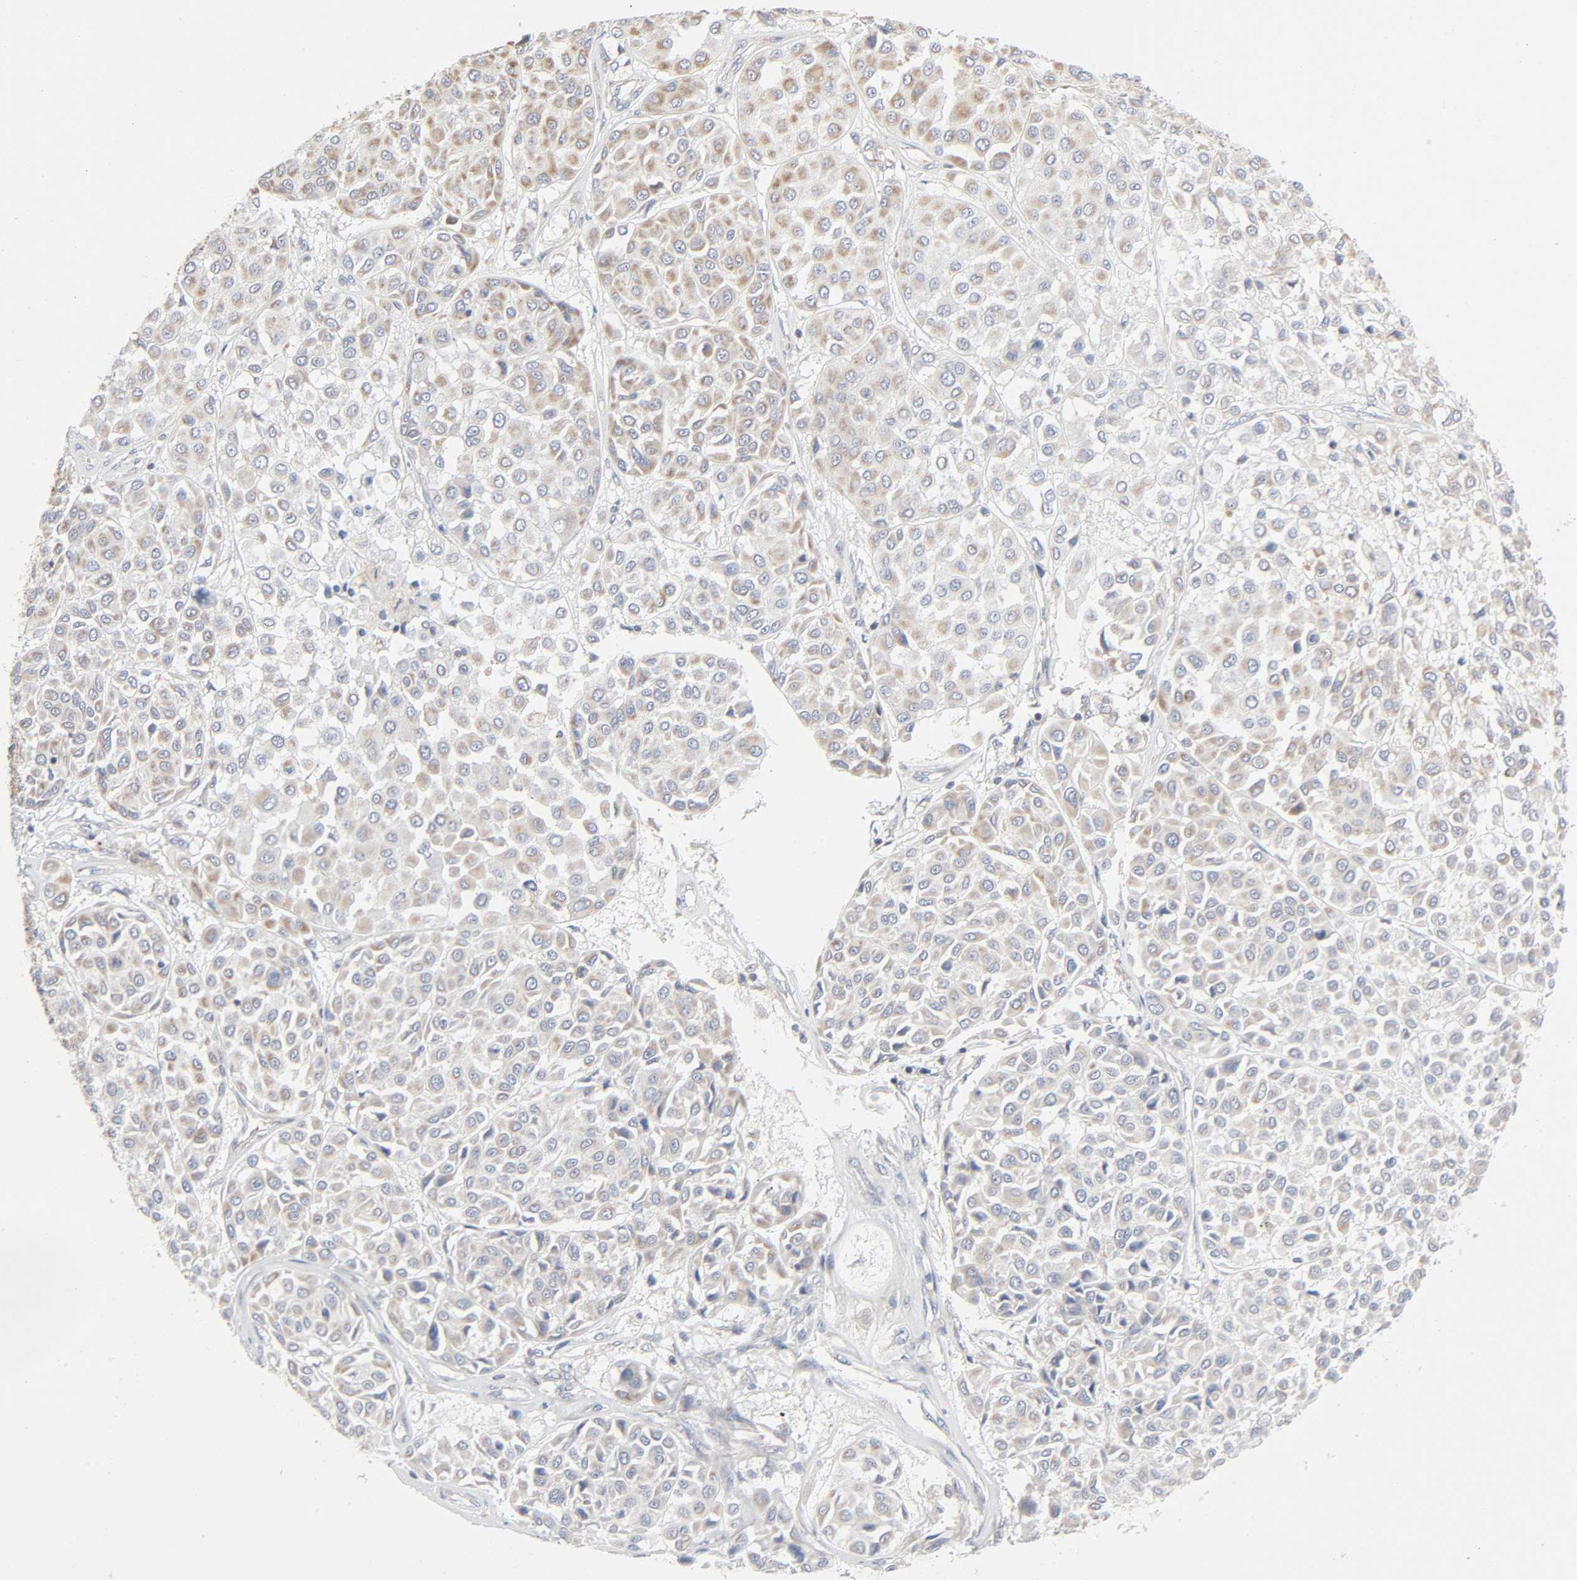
{"staining": {"intensity": "moderate", "quantity": ">75%", "location": "cytoplasmic/membranous"}, "tissue": "melanoma", "cell_type": "Tumor cells", "image_type": "cancer", "snomed": [{"axis": "morphology", "description": "Malignant melanoma, Metastatic site"}, {"axis": "topography", "description": "Soft tissue"}], "caption": "Protein expression analysis of melanoma demonstrates moderate cytoplasmic/membranous staining in approximately >75% of tumor cells. The staining was performed using DAB to visualize the protein expression in brown, while the nuclei were stained in blue with hematoxylin (Magnification: 20x).", "gene": "SYT16", "patient": {"sex": "male", "age": 41}}